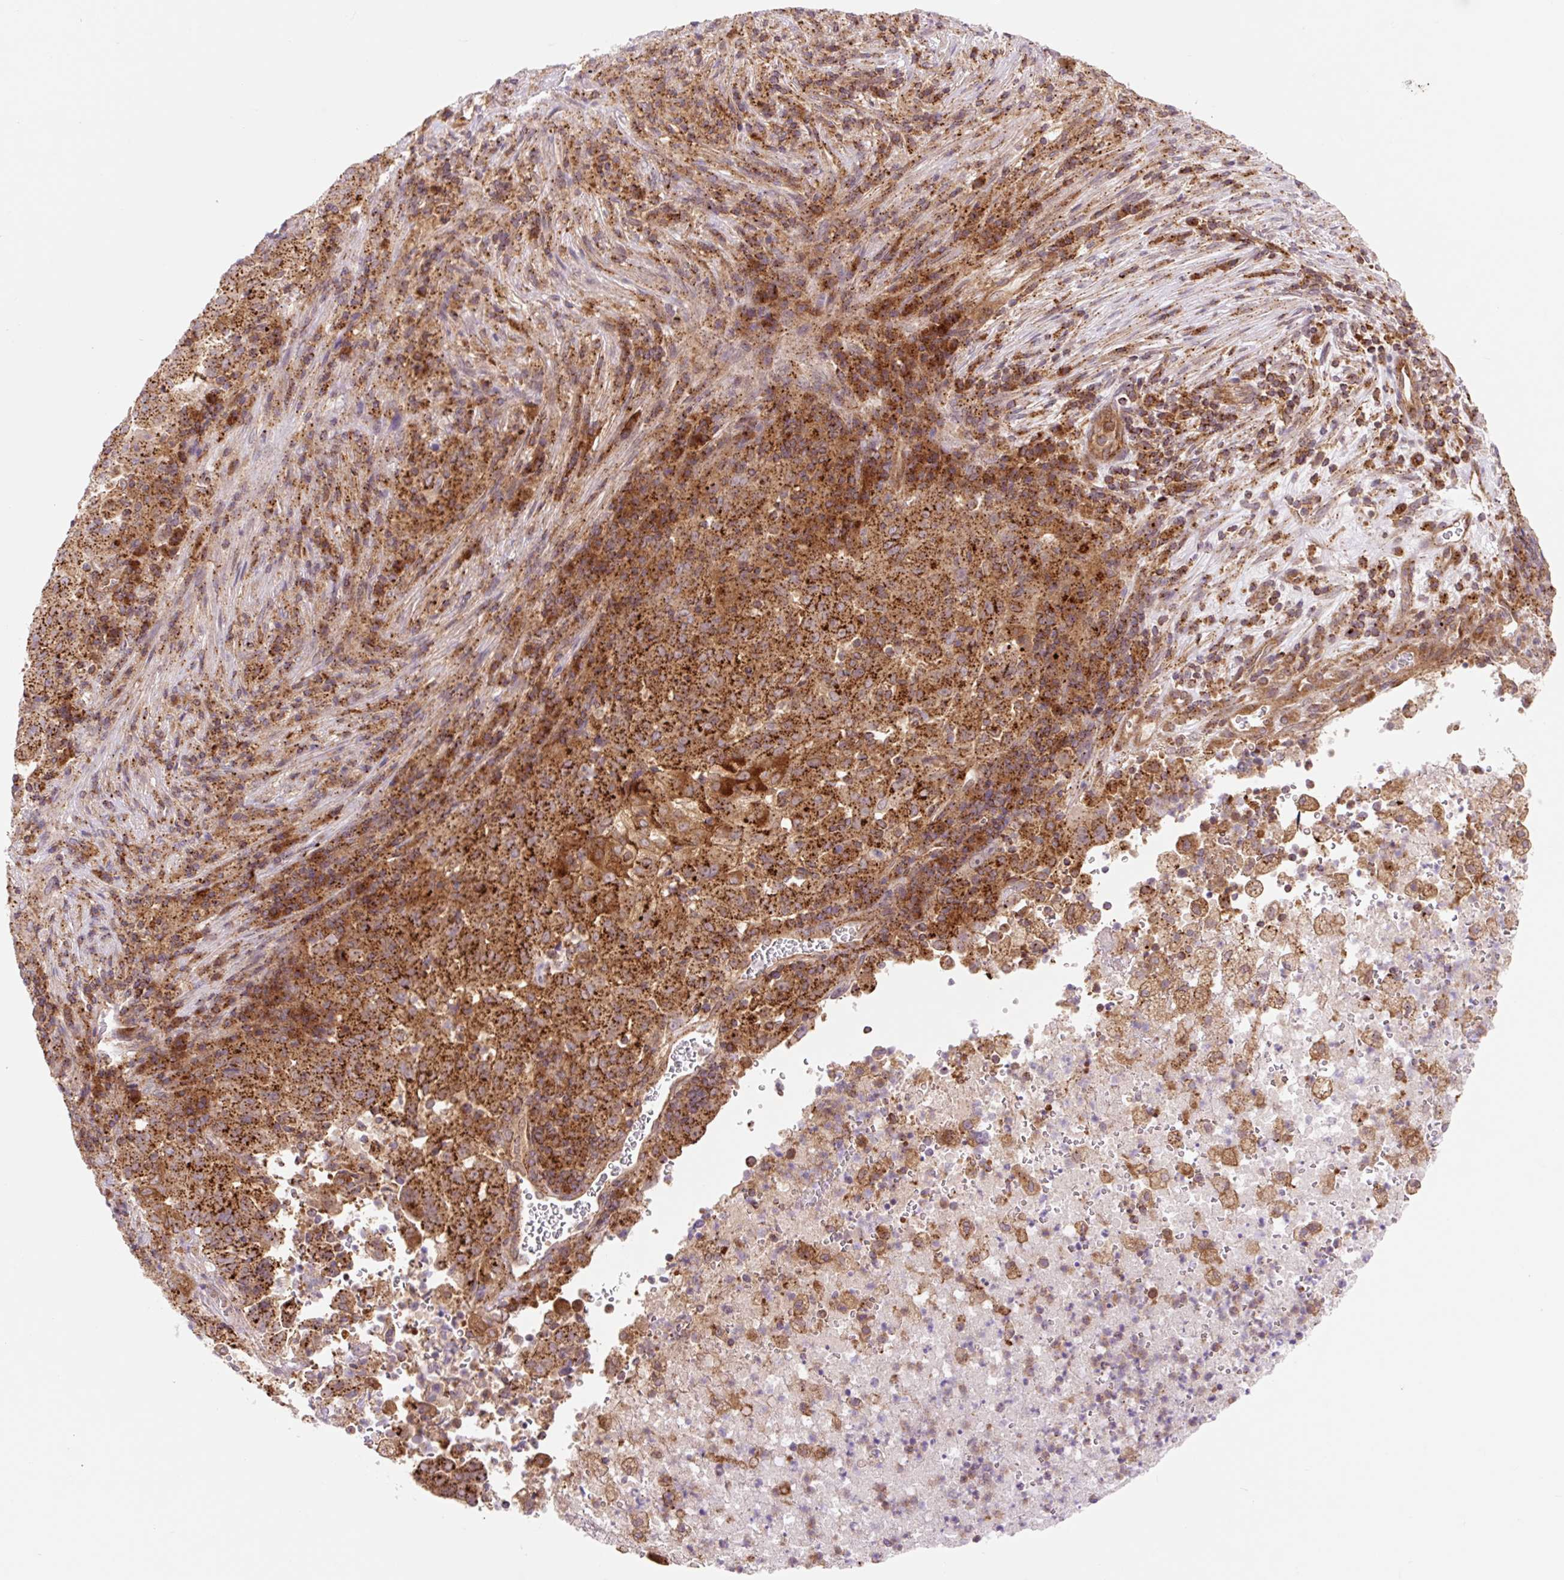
{"staining": {"intensity": "strong", "quantity": ">75%", "location": "cytoplasmic/membranous"}, "tissue": "pancreatic cancer", "cell_type": "Tumor cells", "image_type": "cancer", "snomed": [{"axis": "morphology", "description": "Adenocarcinoma, NOS"}, {"axis": "topography", "description": "Pancreas"}], "caption": "Immunohistochemistry image of adenocarcinoma (pancreatic) stained for a protein (brown), which demonstrates high levels of strong cytoplasmic/membranous staining in about >75% of tumor cells.", "gene": "VPS4A", "patient": {"sex": "male", "age": 63}}